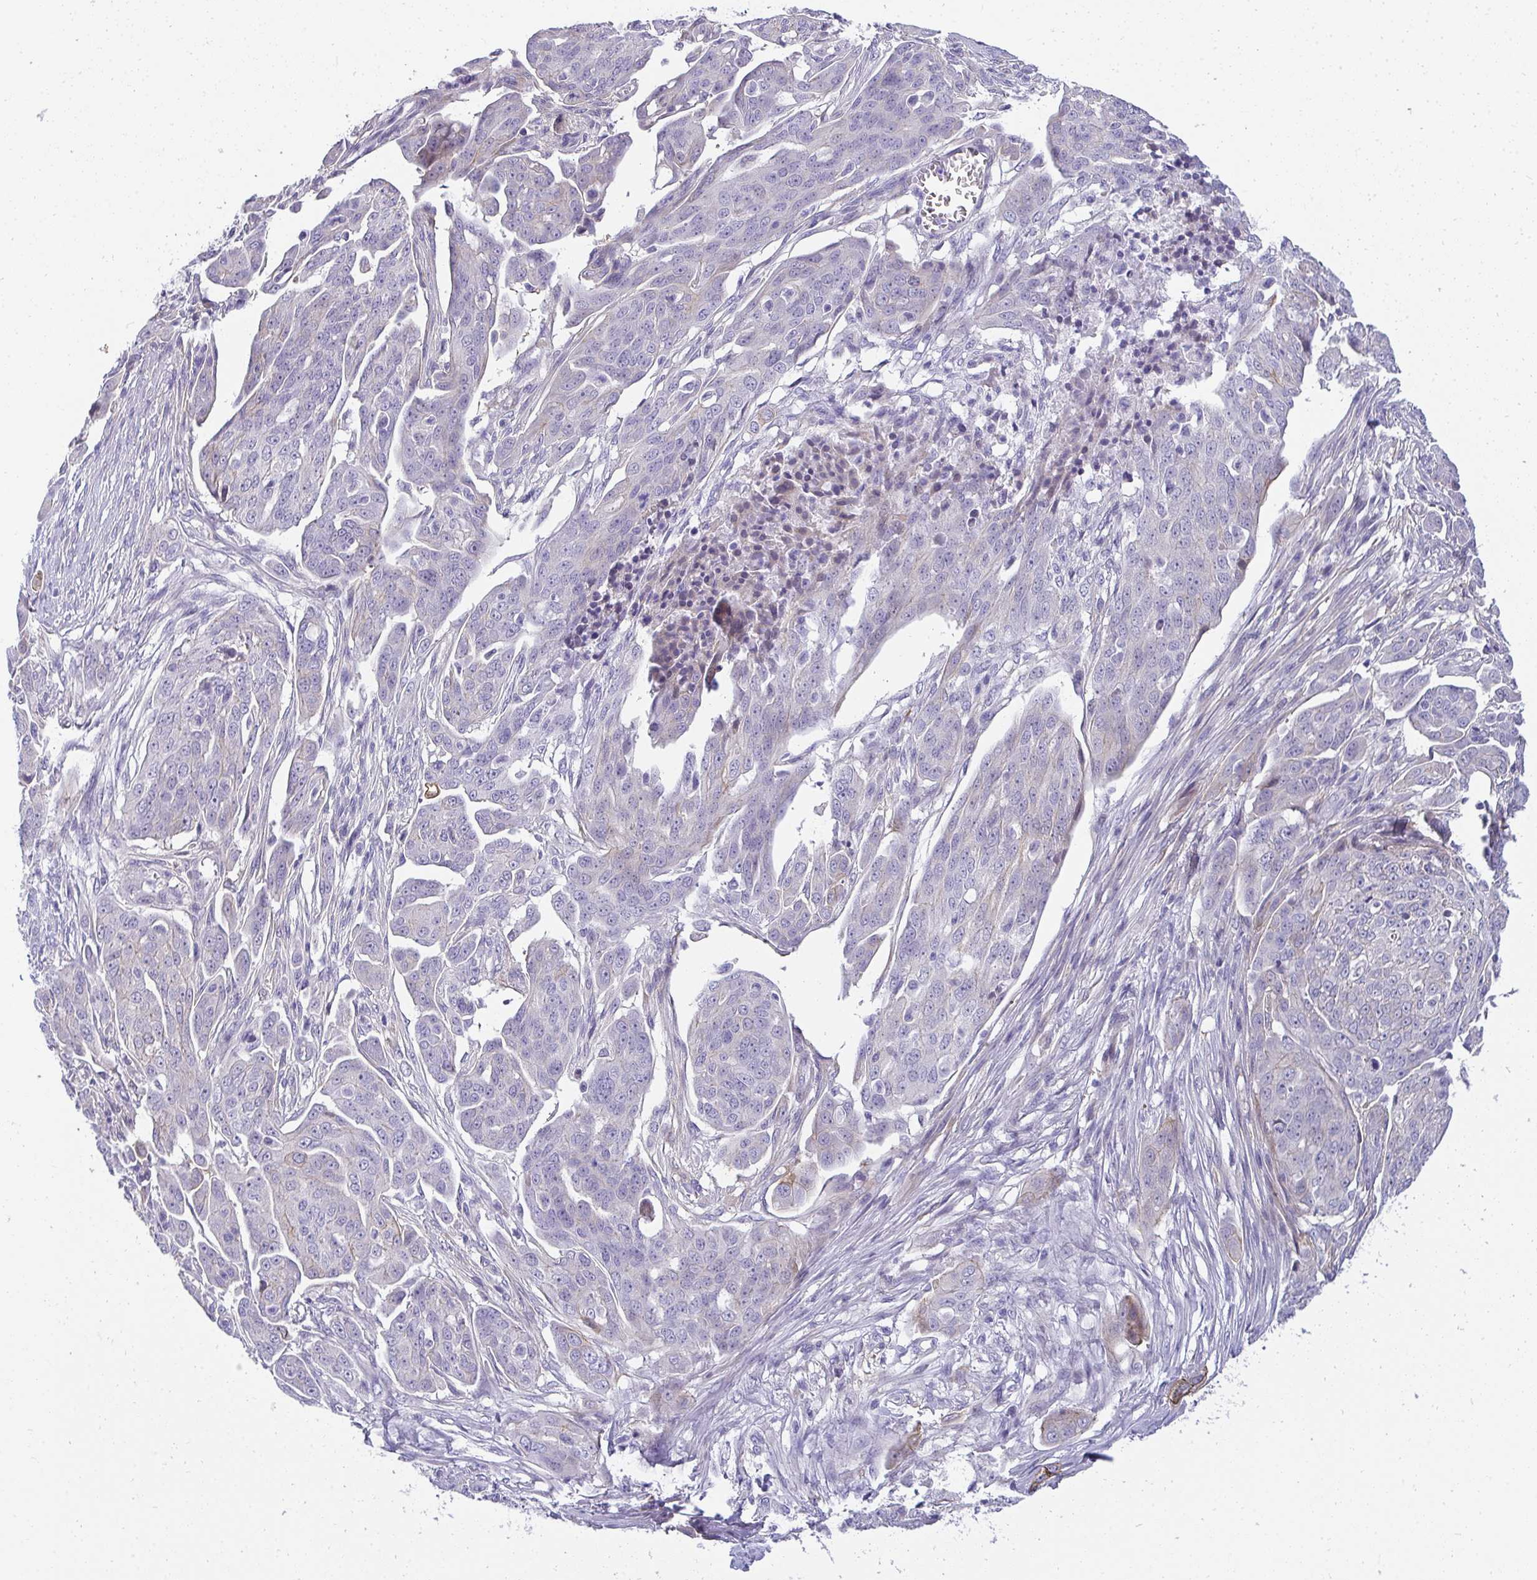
{"staining": {"intensity": "negative", "quantity": "none", "location": "none"}, "tissue": "ovarian cancer", "cell_type": "Tumor cells", "image_type": "cancer", "snomed": [{"axis": "morphology", "description": "Carcinoma, endometroid"}, {"axis": "topography", "description": "Ovary"}], "caption": "Endometroid carcinoma (ovarian) was stained to show a protein in brown. There is no significant positivity in tumor cells.", "gene": "AK5", "patient": {"sex": "female", "age": 70}}